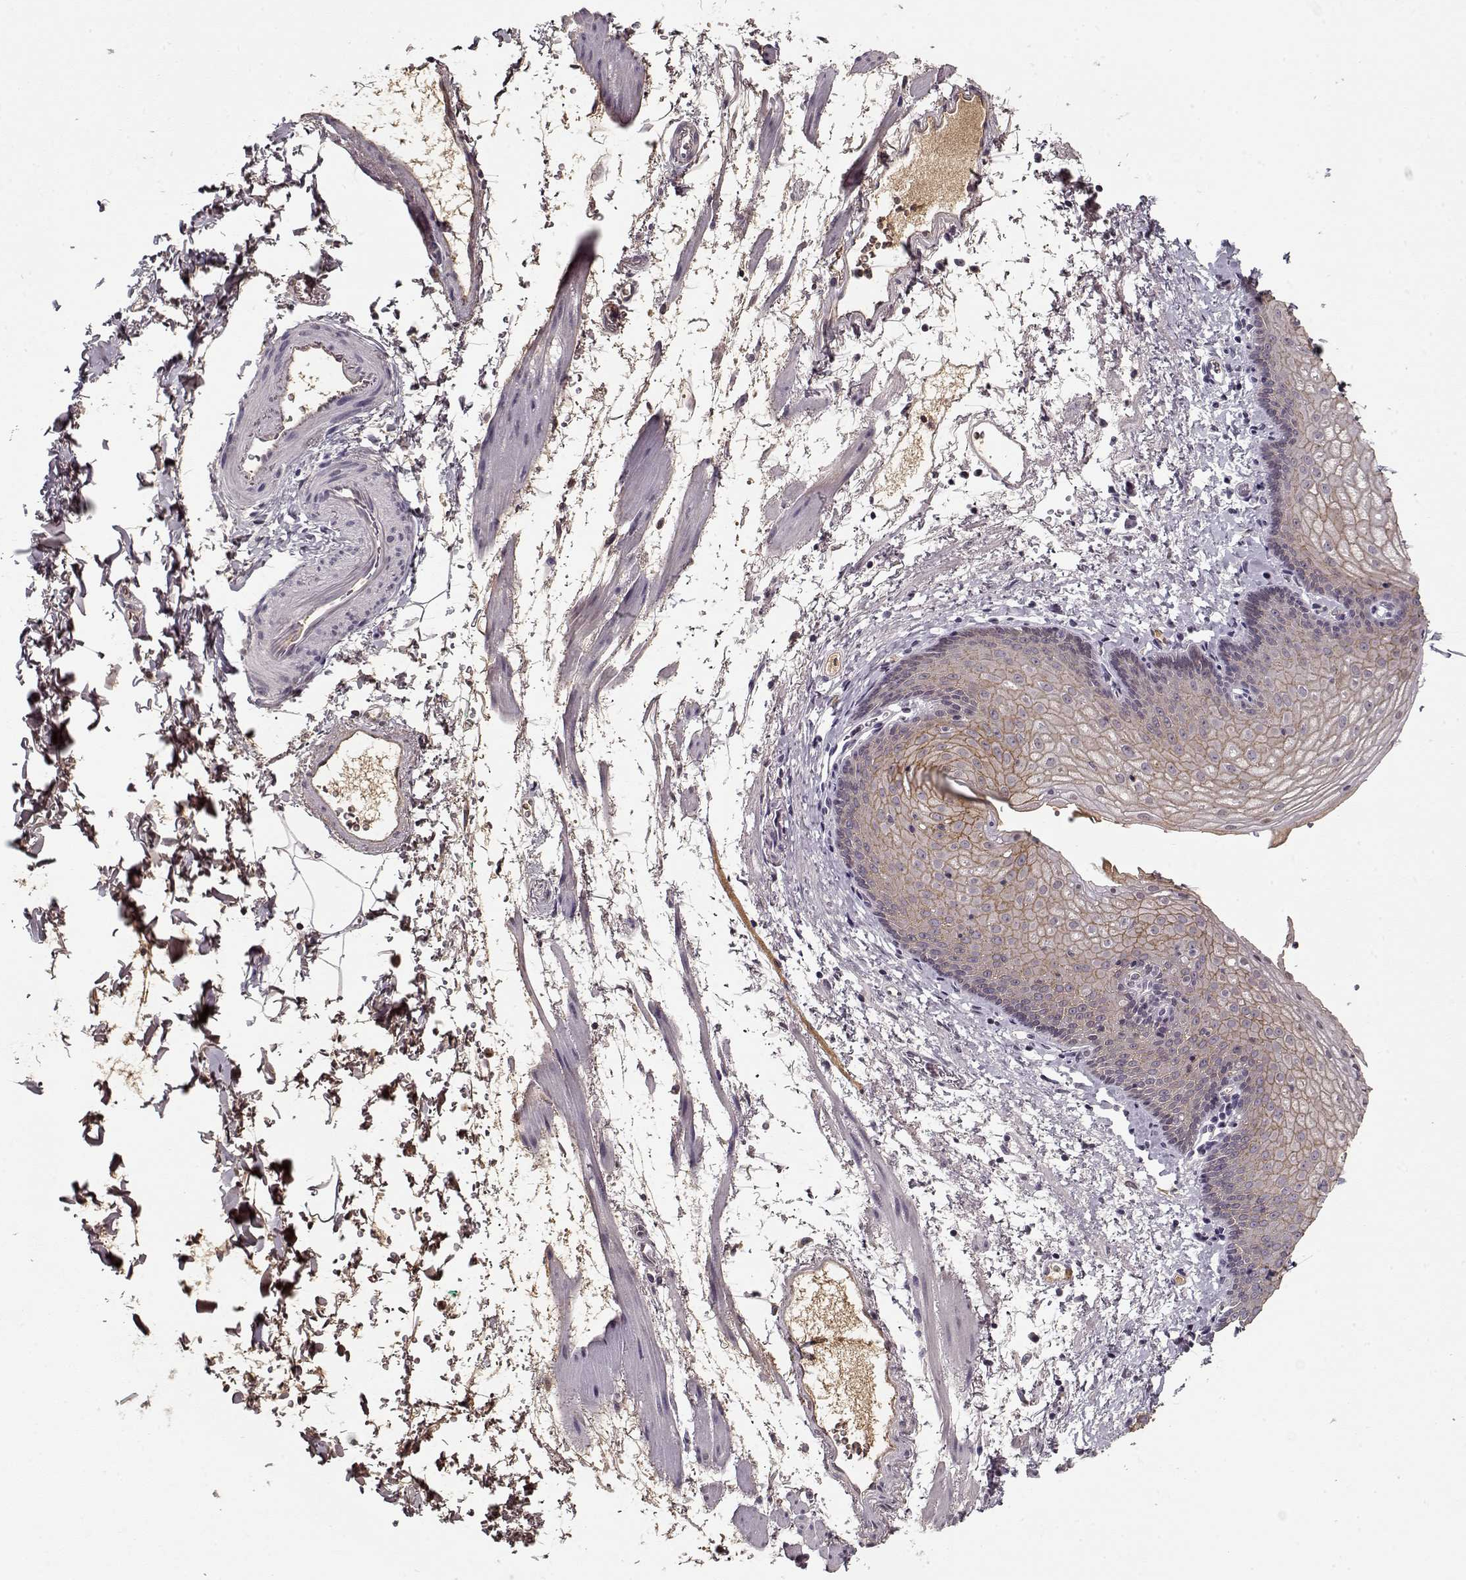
{"staining": {"intensity": "weak", "quantity": "<25%", "location": "cytoplasmic/membranous"}, "tissue": "esophagus", "cell_type": "Squamous epithelial cells", "image_type": "normal", "snomed": [{"axis": "morphology", "description": "Normal tissue, NOS"}, {"axis": "topography", "description": "Esophagus"}], "caption": "This image is of benign esophagus stained with immunohistochemistry (IHC) to label a protein in brown with the nuclei are counter-stained blue. There is no positivity in squamous epithelial cells.", "gene": "AFM", "patient": {"sex": "female", "age": 64}}